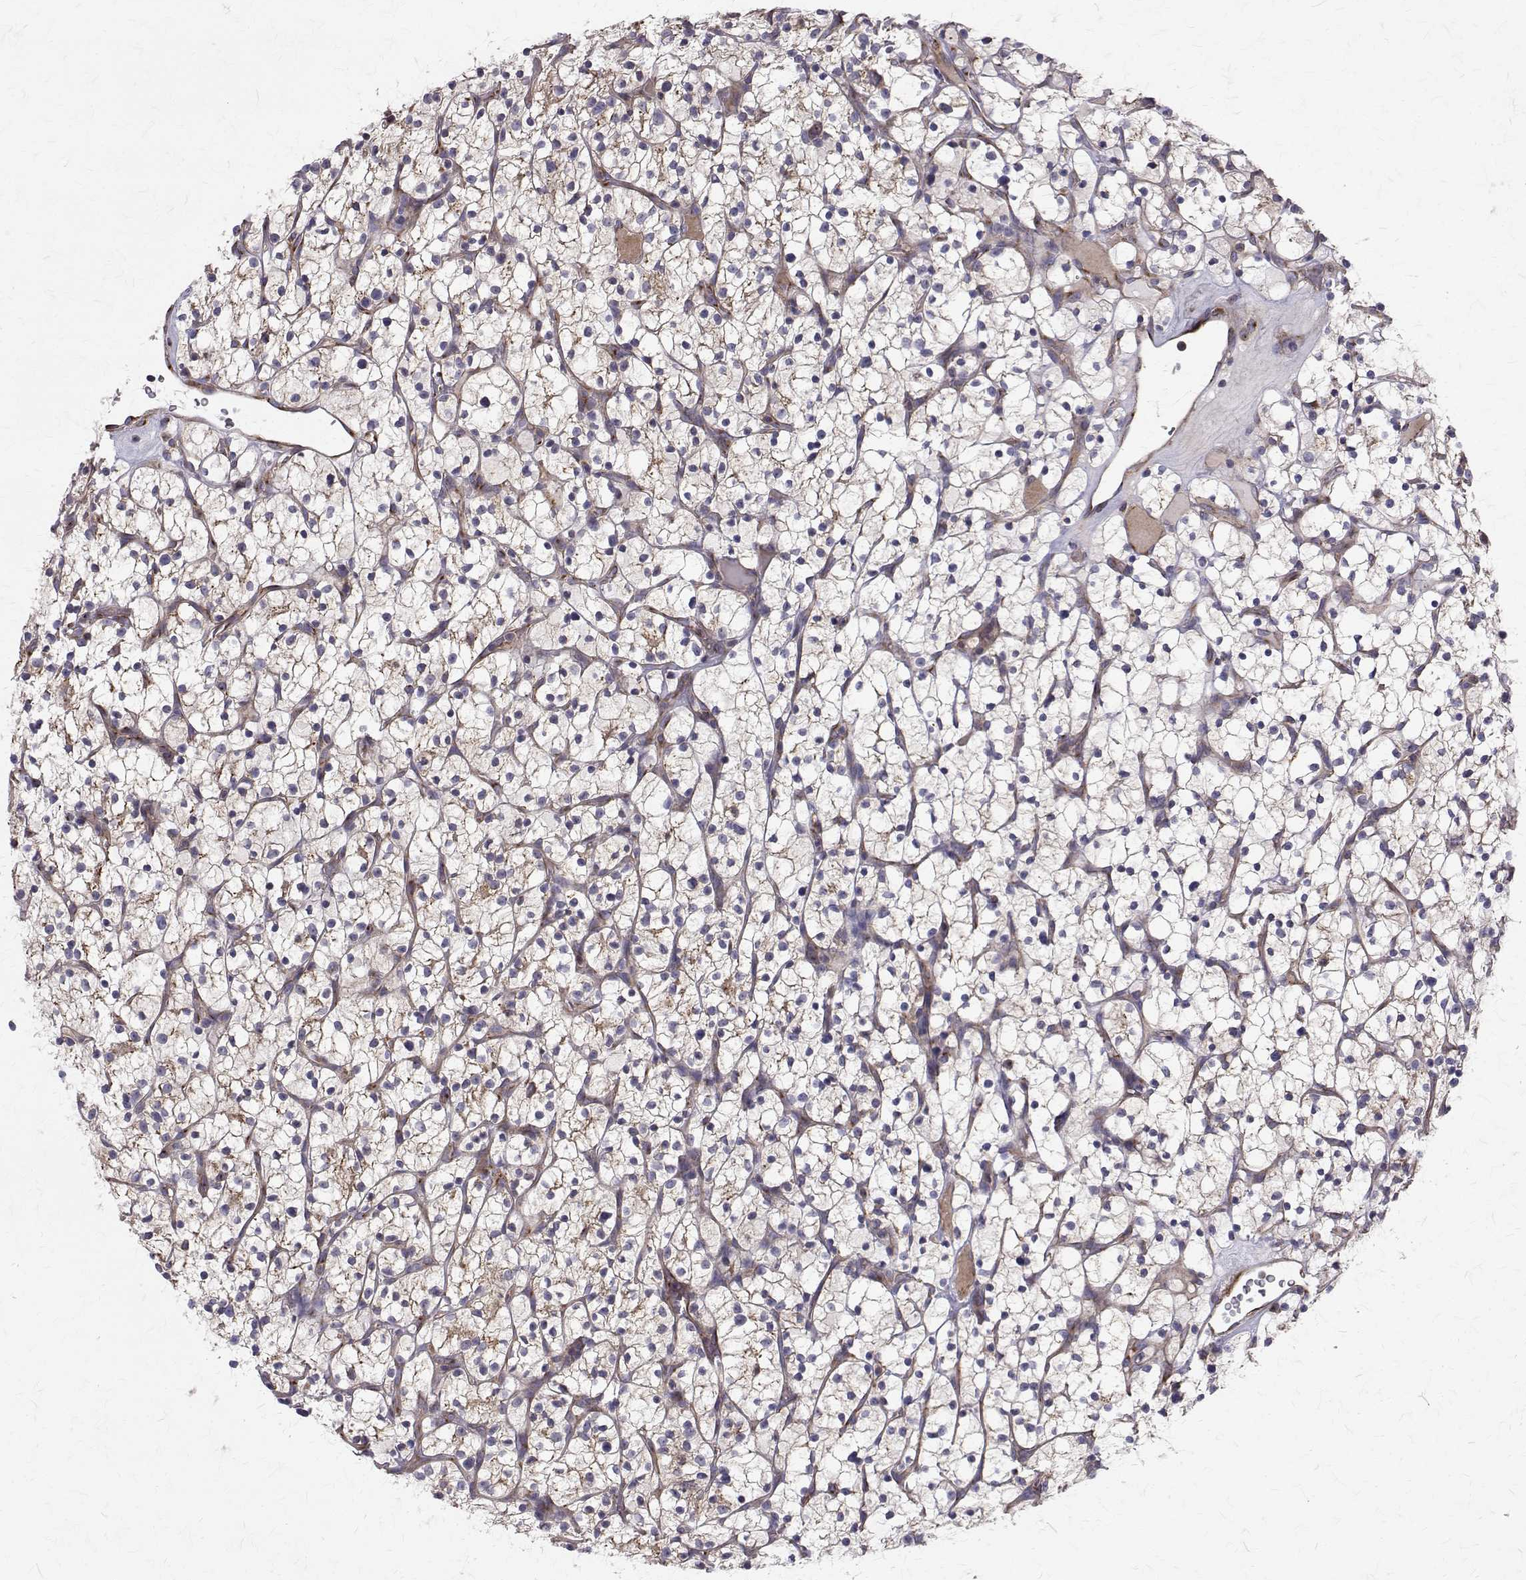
{"staining": {"intensity": "weak", "quantity": "<25%", "location": "cytoplasmic/membranous"}, "tissue": "renal cancer", "cell_type": "Tumor cells", "image_type": "cancer", "snomed": [{"axis": "morphology", "description": "Adenocarcinoma, NOS"}, {"axis": "topography", "description": "Kidney"}], "caption": "Adenocarcinoma (renal) was stained to show a protein in brown. There is no significant staining in tumor cells. (Brightfield microscopy of DAB immunohistochemistry at high magnification).", "gene": "ARFGAP1", "patient": {"sex": "female", "age": 64}}